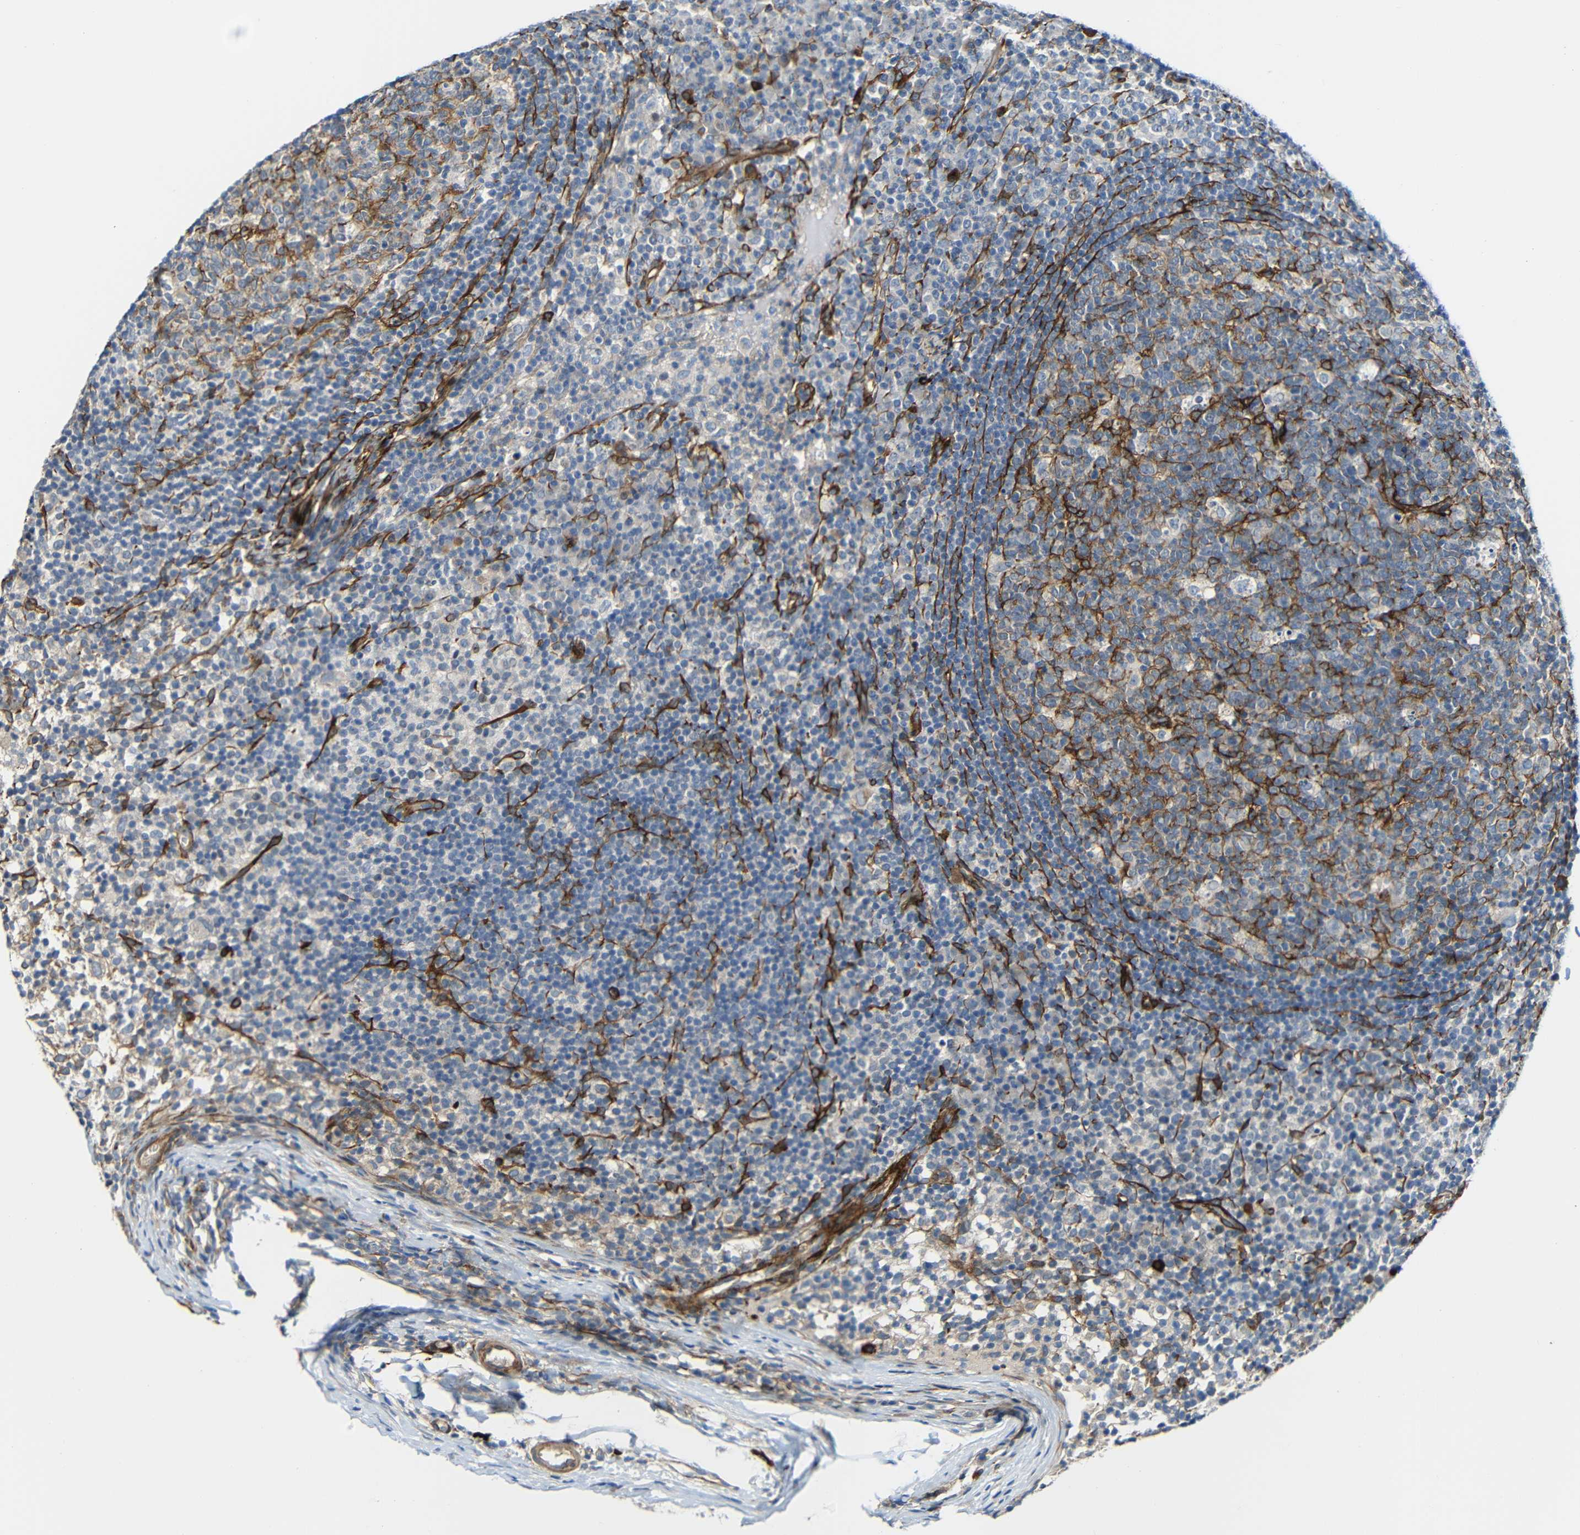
{"staining": {"intensity": "weak", "quantity": "<25%", "location": "cytoplasmic/membranous"}, "tissue": "lymph node", "cell_type": "Germinal center cells", "image_type": "normal", "snomed": [{"axis": "morphology", "description": "Normal tissue, NOS"}, {"axis": "morphology", "description": "Inflammation, NOS"}, {"axis": "topography", "description": "Lymph node"}], "caption": "A high-resolution micrograph shows IHC staining of benign lymph node, which exhibits no significant positivity in germinal center cells.", "gene": "DCLK1", "patient": {"sex": "male", "age": 55}}